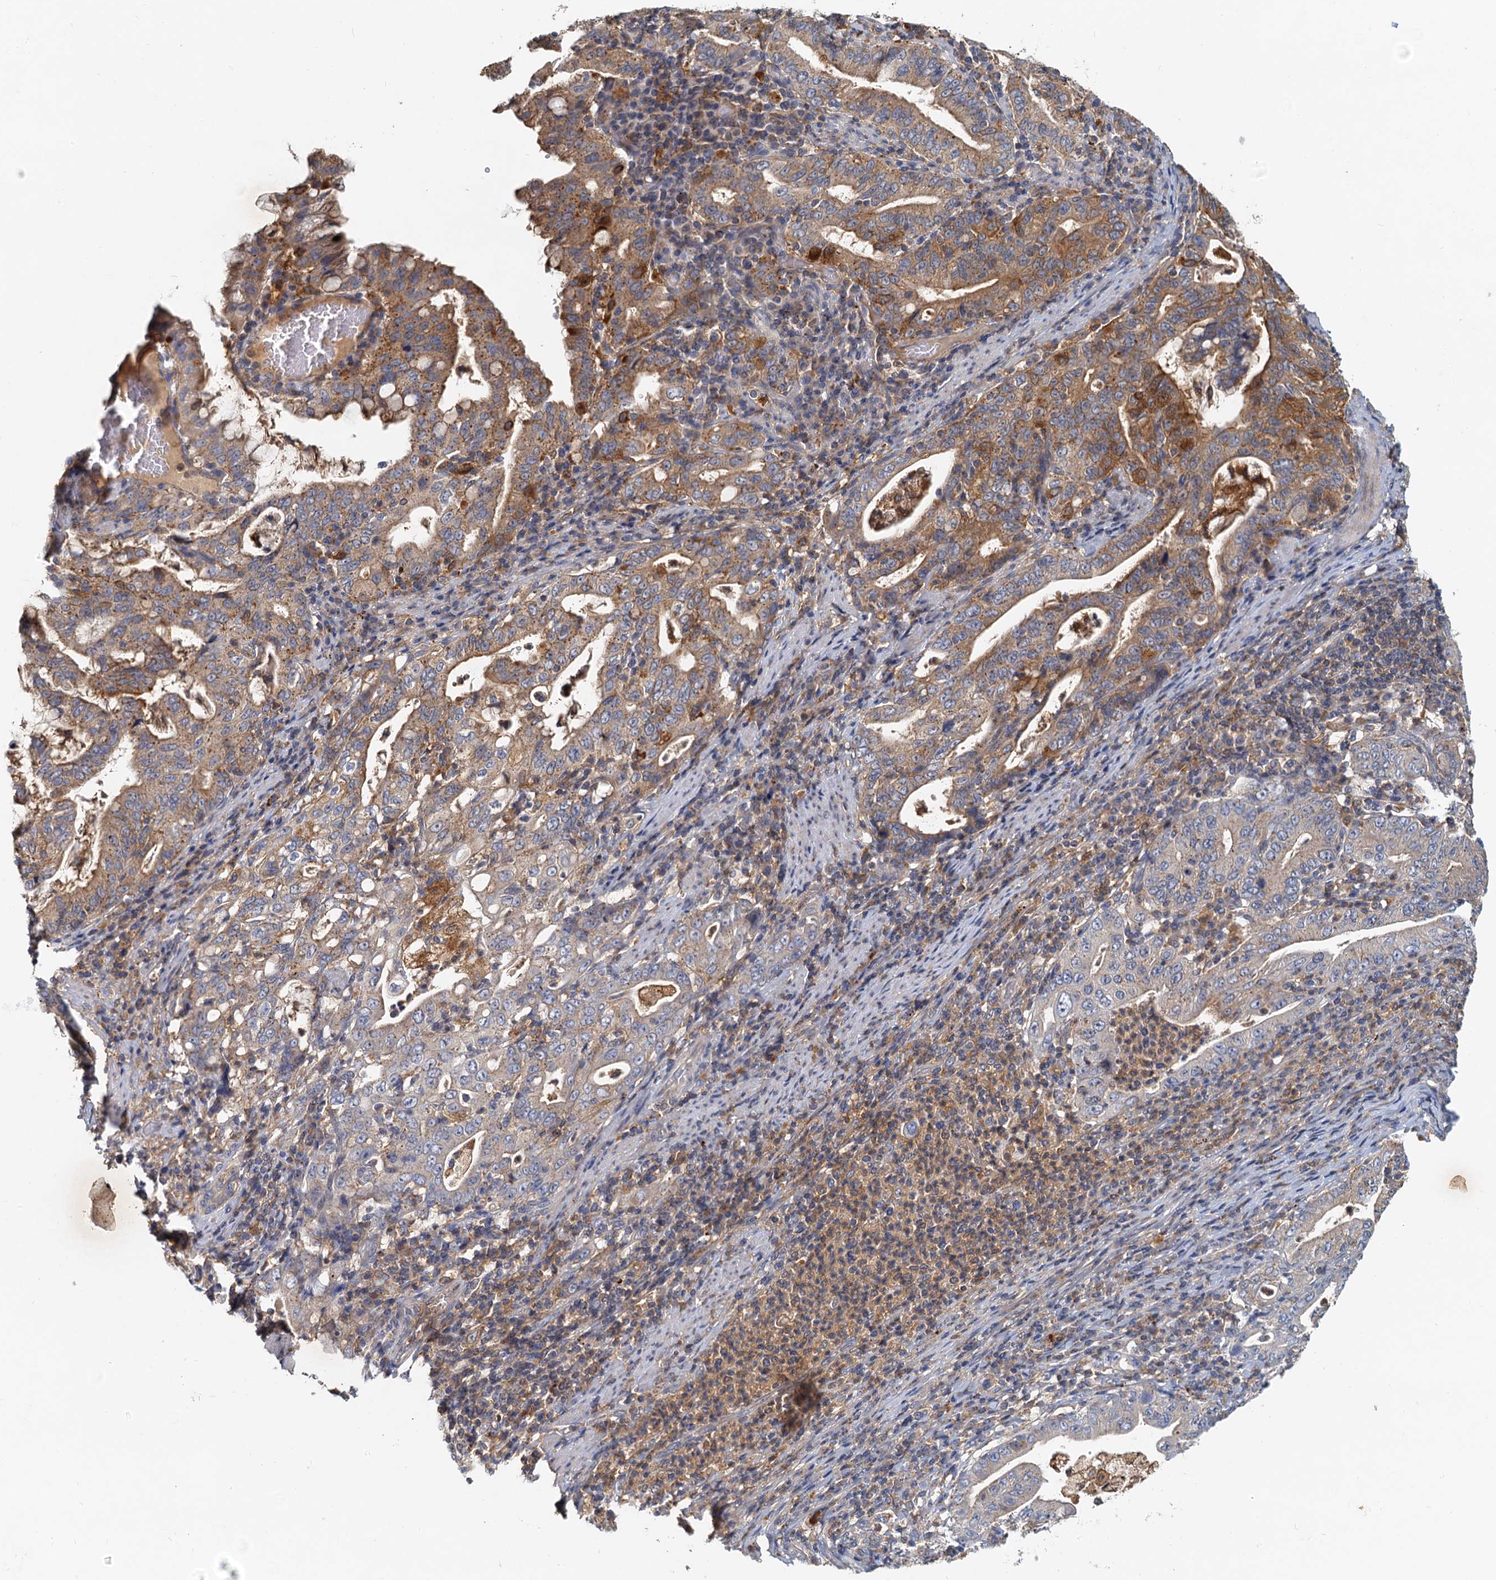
{"staining": {"intensity": "moderate", "quantity": "<25%", "location": "cytoplasmic/membranous"}, "tissue": "stomach cancer", "cell_type": "Tumor cells", "image_type": "cancer", "snomed": [{"axis": "morphology", "description": "Normal tissue, NOS"}, {"axis": "morphology", "description": "Adenocarcinoma, NOS"}, {"axis": "topography", "description": "Esophagus"}, {"axis": "topography", "description": "Stomach, upper"}, {"axis": "topography", "description": "Peripheral nerve tissue"}], "caption": "The micrograph demonstrates staining of adenocarcinoma (stomach), revealing moderate cytoplasmic/membranous protein expression (brown color) within tumor cells.", "gene": "TOLLIP", "patient": {"sex": "male", "age": 62}}